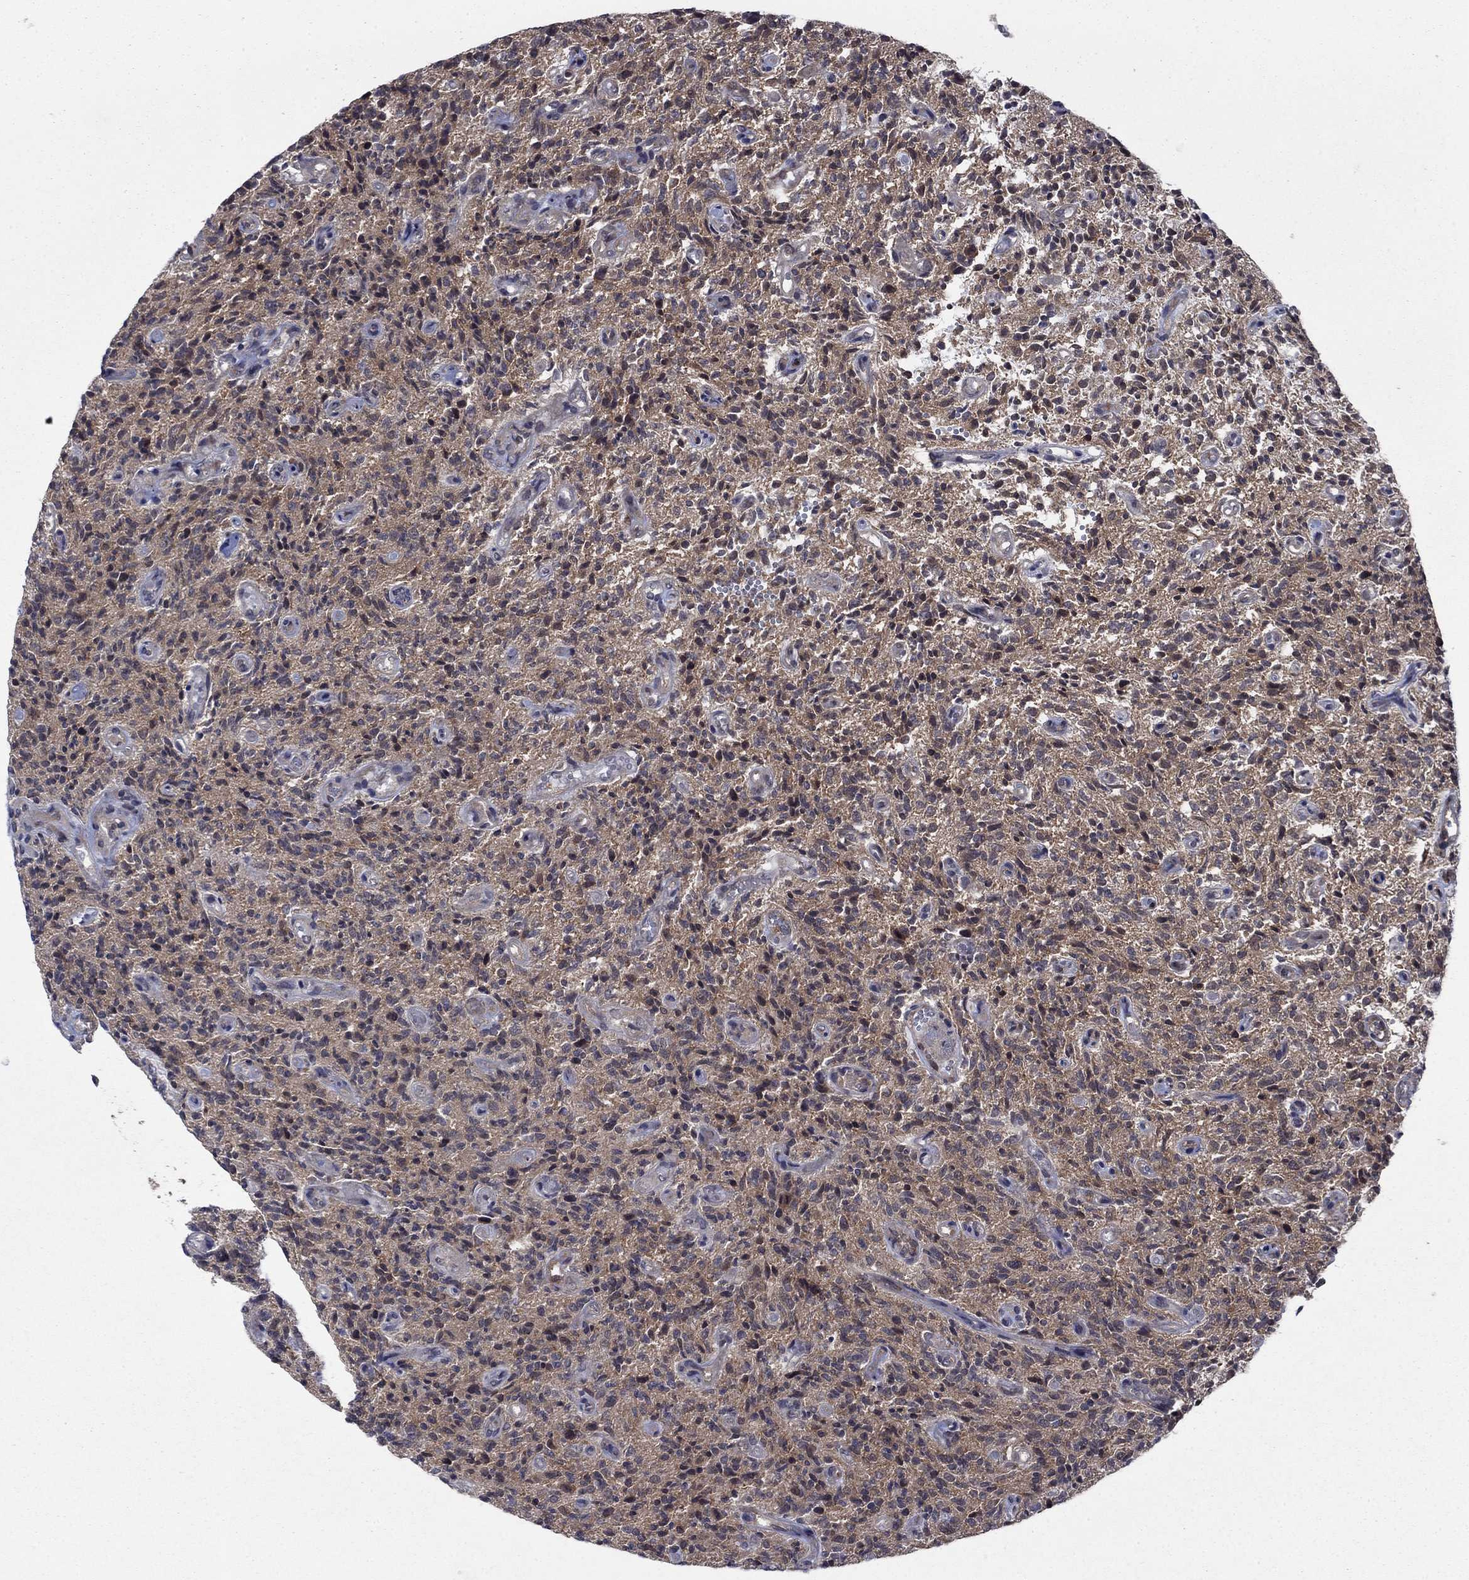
{"staining": {"intensity": "negative", "quantity": "none", "location": "none"}, "tissue": "glioma", "cell_type": "Tumor cells", "image_type": "cancer", "snomed": [{"axis": "morphology", "description": "Glioma, malignant, High grade"}, {"axis": "topography", "description": "Brain"}], "caption": "Glioma stained for a protein using immunohistochemistry reveals no staining tumor cells.", "gene": "CACYBP", "patient": {"sex": "male", "age": 64}}